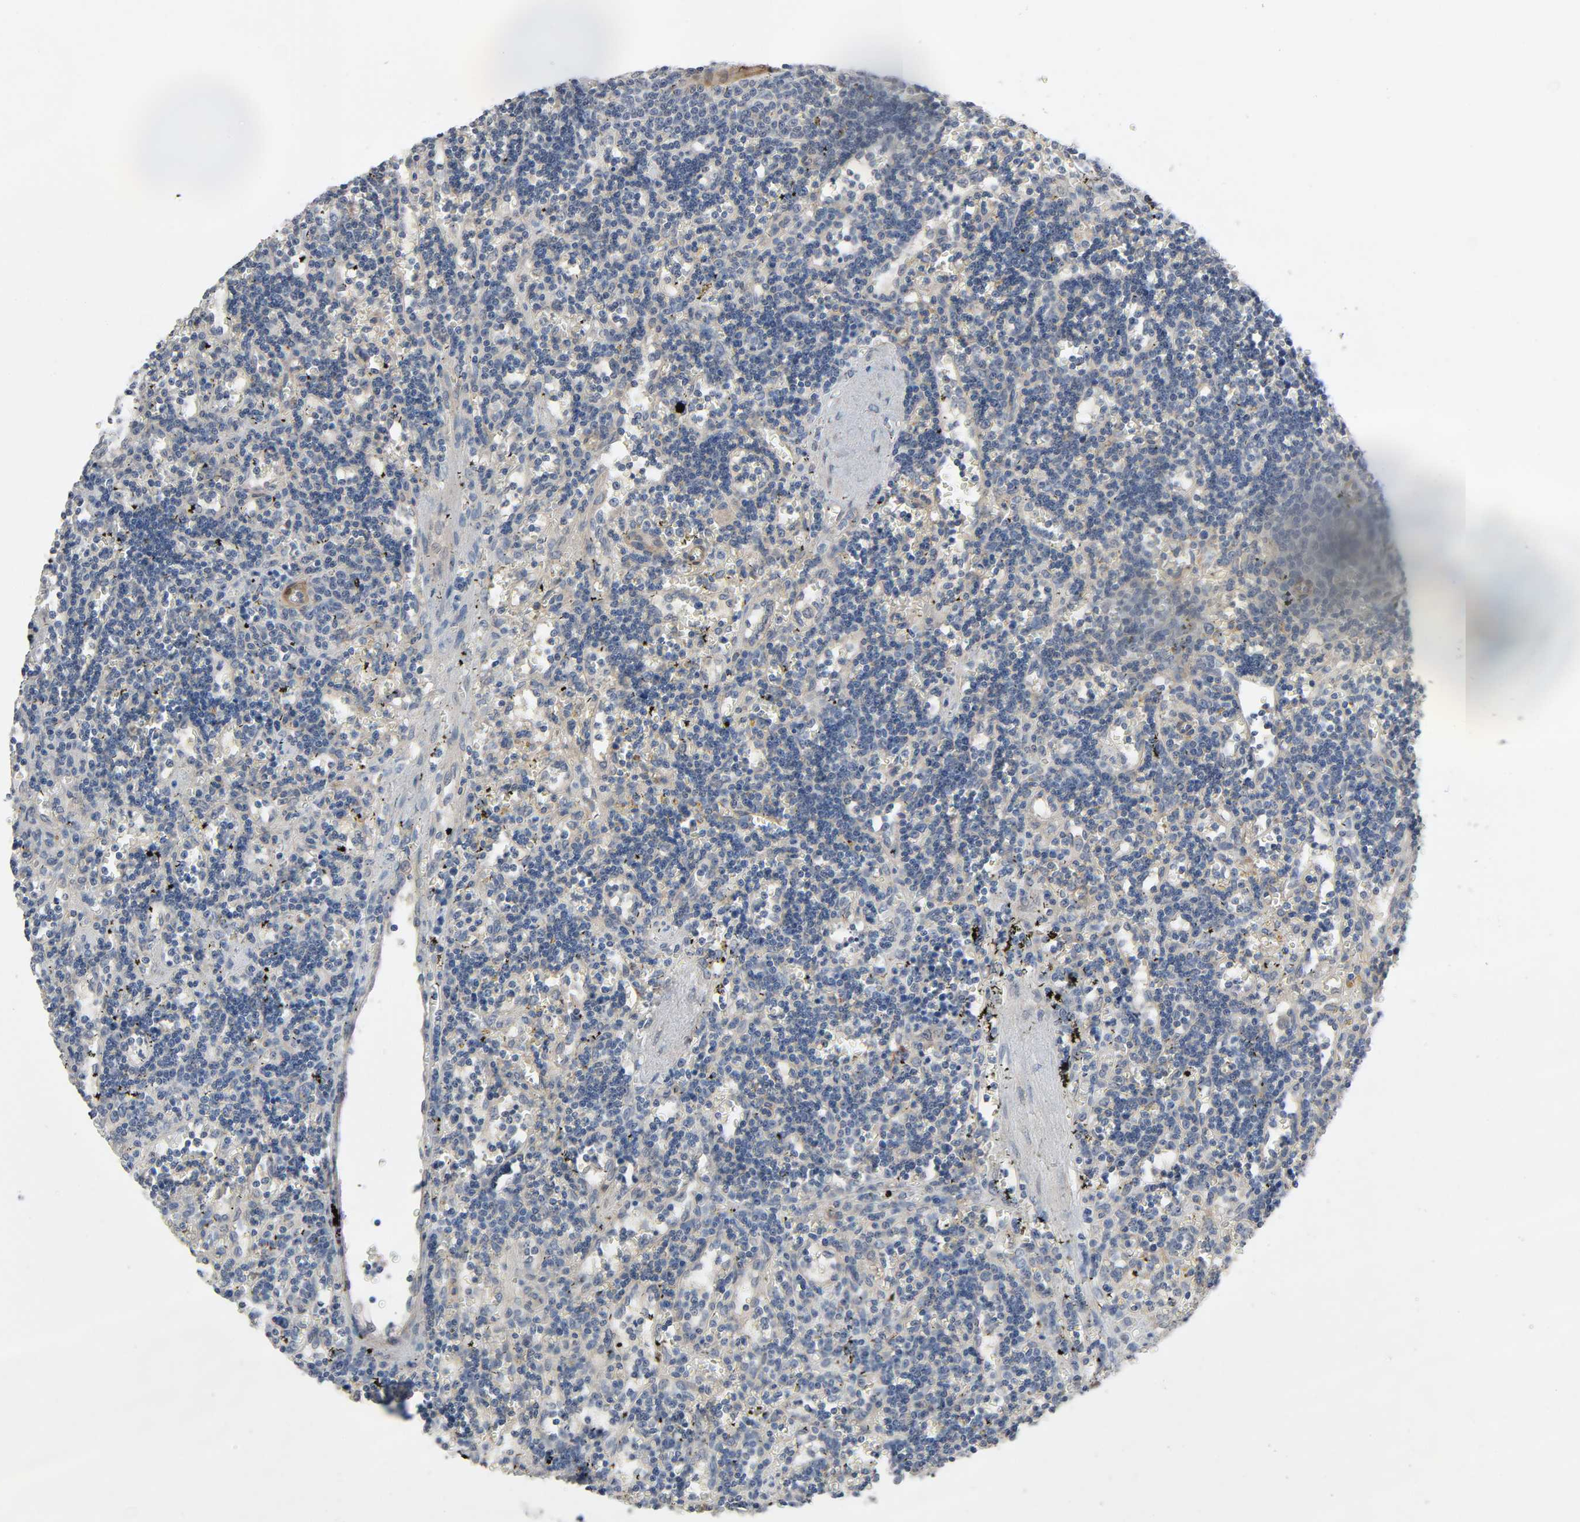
{"staining": {"intensity": "weak", "quantity": "25%-75%", "location": "cytoplasmic/membranous"}, "tissue": "lymphoma", "cell_type": "Tumor cells", "image_type": "cancer", "snomed": [{"axis": "morphology", "description": "Malignant lymphoma, non-Hodgkin's type, Low grade"}, {"axis": "topography", "description": "Spleen"}], "caption": "Immunohistochemistry (DAB) staining of human malignant lymphoma, non-Hodgkin's type (low-grade) demonstrates weak cytoplasmic/membranous protein staining in approximately 25%-75% of tumor cells.", "gene": "PTK2", "patient": {"sex": "male", "age": 60}}